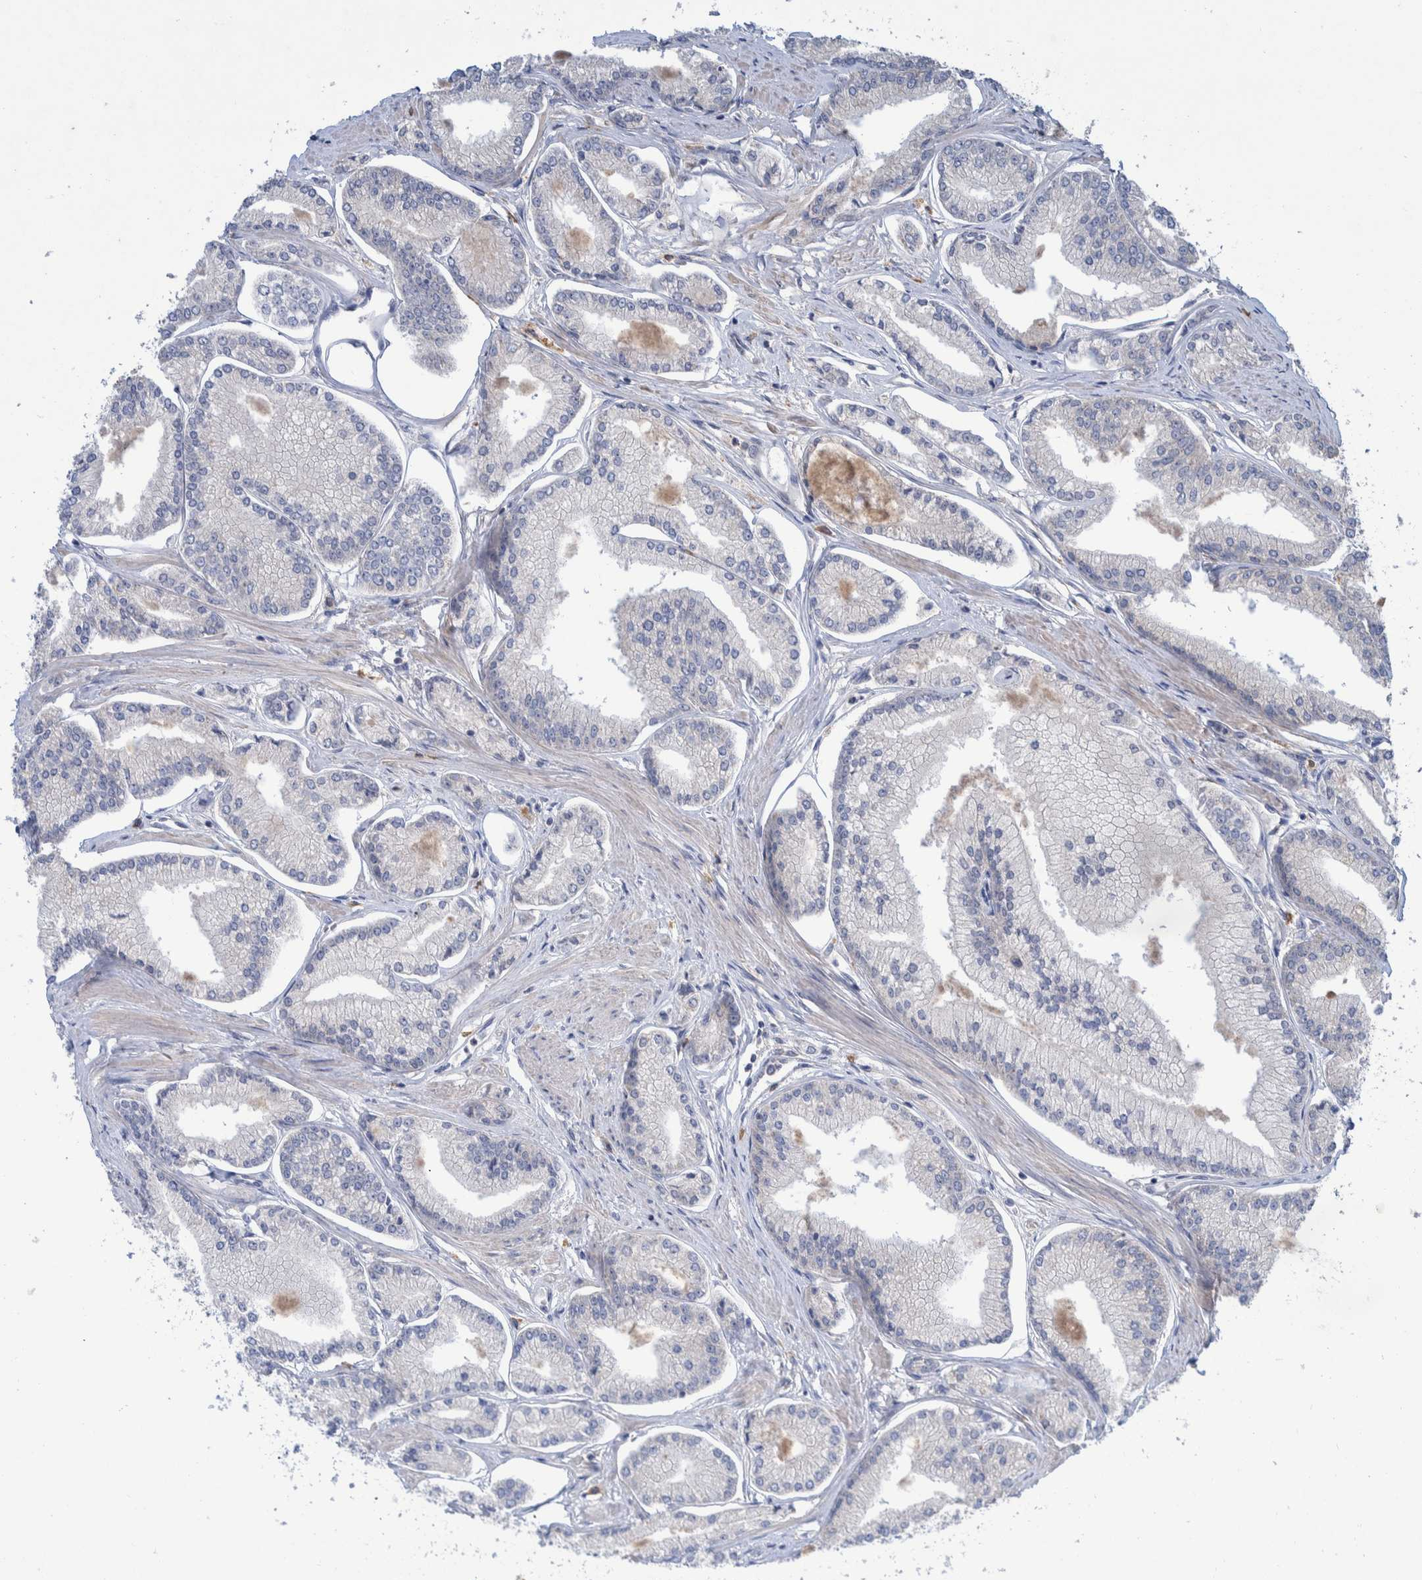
{"staining": {"intensity": "negative", "quantity": "none", "location": "none"}, "tissue": "prostate cancer", "cell_type": "Tumor cells", "image_type": "cancer", "snomed": [{"axis": "morphology", "description": "Adenocarcinoma, Low grade"}, {"axis": "topography", "description": "Prostate"}], "caption": "A high-resolution histopathology image shows IHC staining of adenocarcinoma (low-grade) (prostate), which shows no significant positivity in tumor cells.", "gene": "PLPBP", "patient": {"sex": "male", "age": 52}}